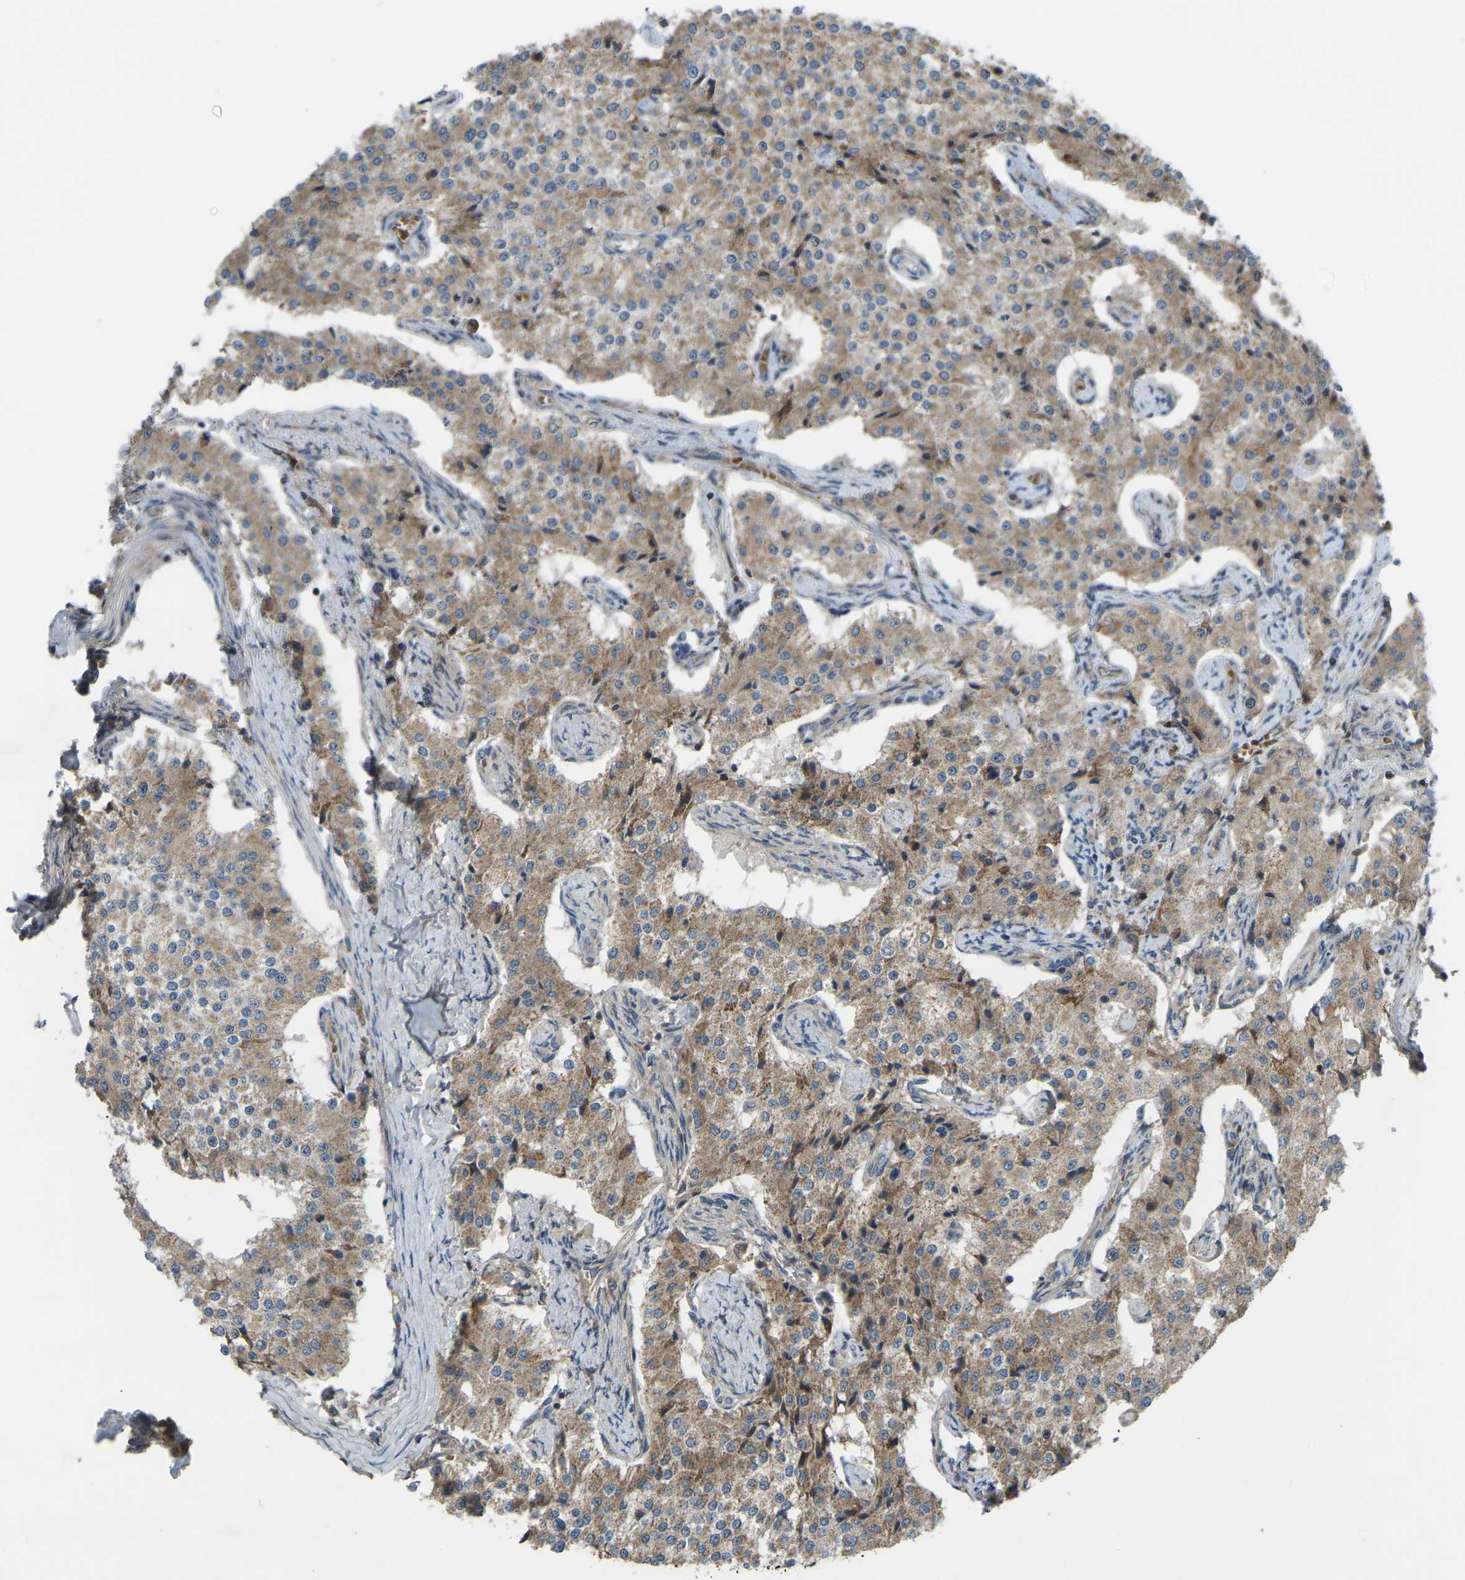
{"staining": {"intensity": "moderate", "quantity": ">75%", "location": "cytoplasmic/membranous"}, "tissue": "carcinoid", "cell_type": "Tumor cells", "image_type": "cancer", "snomed": [{"axis": "morphology", "description": "Carcinoid, malignant, NOS"}, {"axis": "topography", "description": "Colon"}], "caption": "This histopathology image displays malignant carcinoid stained with immunohistochemistry (IHC) to label a protein in brown. The cytoplasmic/membranous of tumor cells show moderate positivity for the protein. Nuclei are counter-stained blue.", "gene": "ZNF71", "patient": {"sex": "female", "age": 52}}